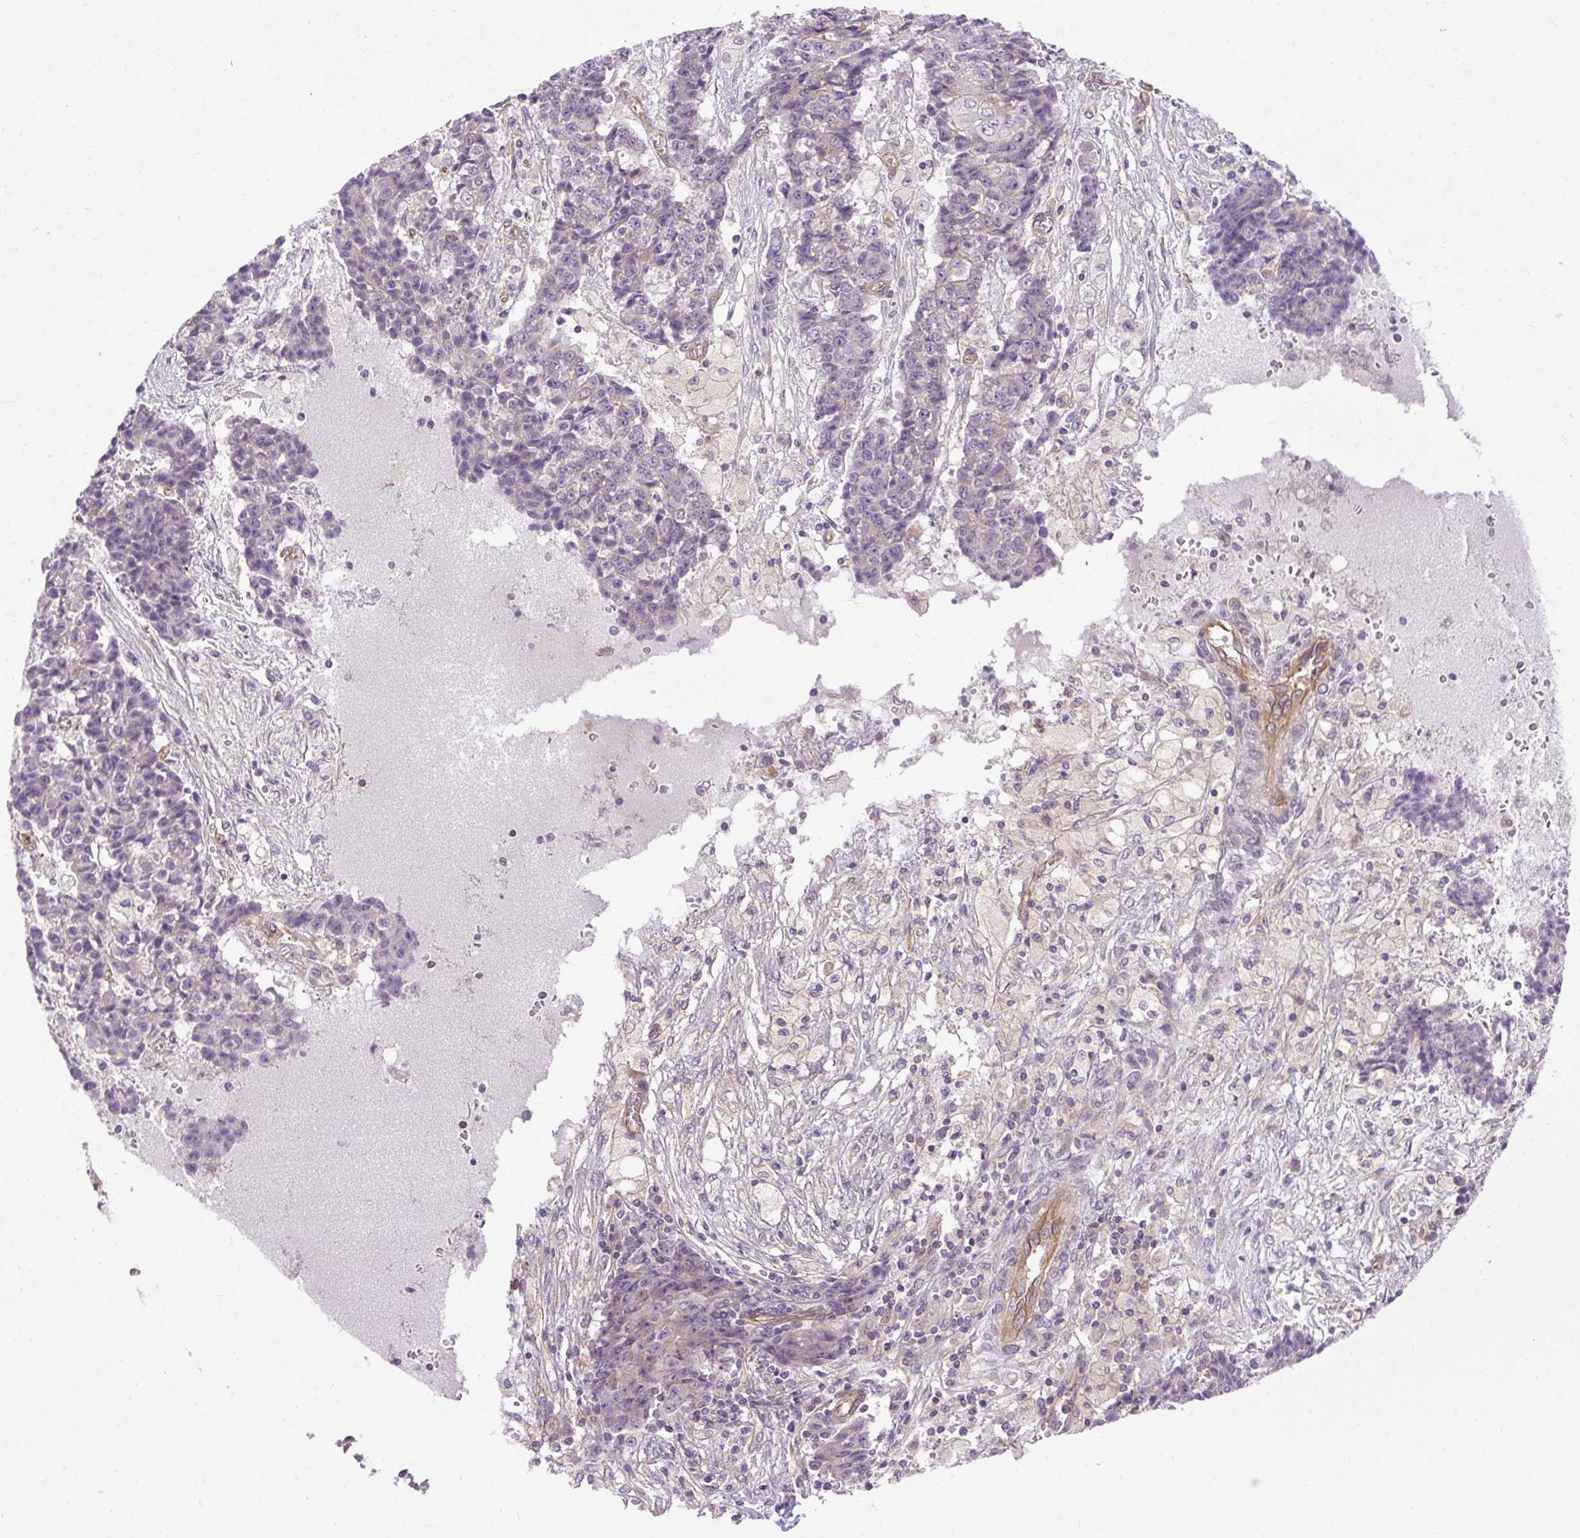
{"staining": {"intensity": "moderate", "quantity": "<25%", "location": "cytoplasmic/membranous"}, "tissue": "ovarian cancer", "cell_type": "Tumor cells", "image_type": "cancer", "snomed": [{"axis": "morphology", "description": "Carcinoma, endometroid"}, {"axis": "topography", "description": "Ovary"}], "caption": "This micrograph reveals ovarian cancer (endometroid carcinoma) stained with immunohistochemistry (IHC) to label a protein in brown. The cytoplasmic/membranous of tumor cells show moderate positivity for the protein. Nuclei are counter-stained blue.", "gene": "CCDC93", "patient": {"sex": "female", "age": 42}}